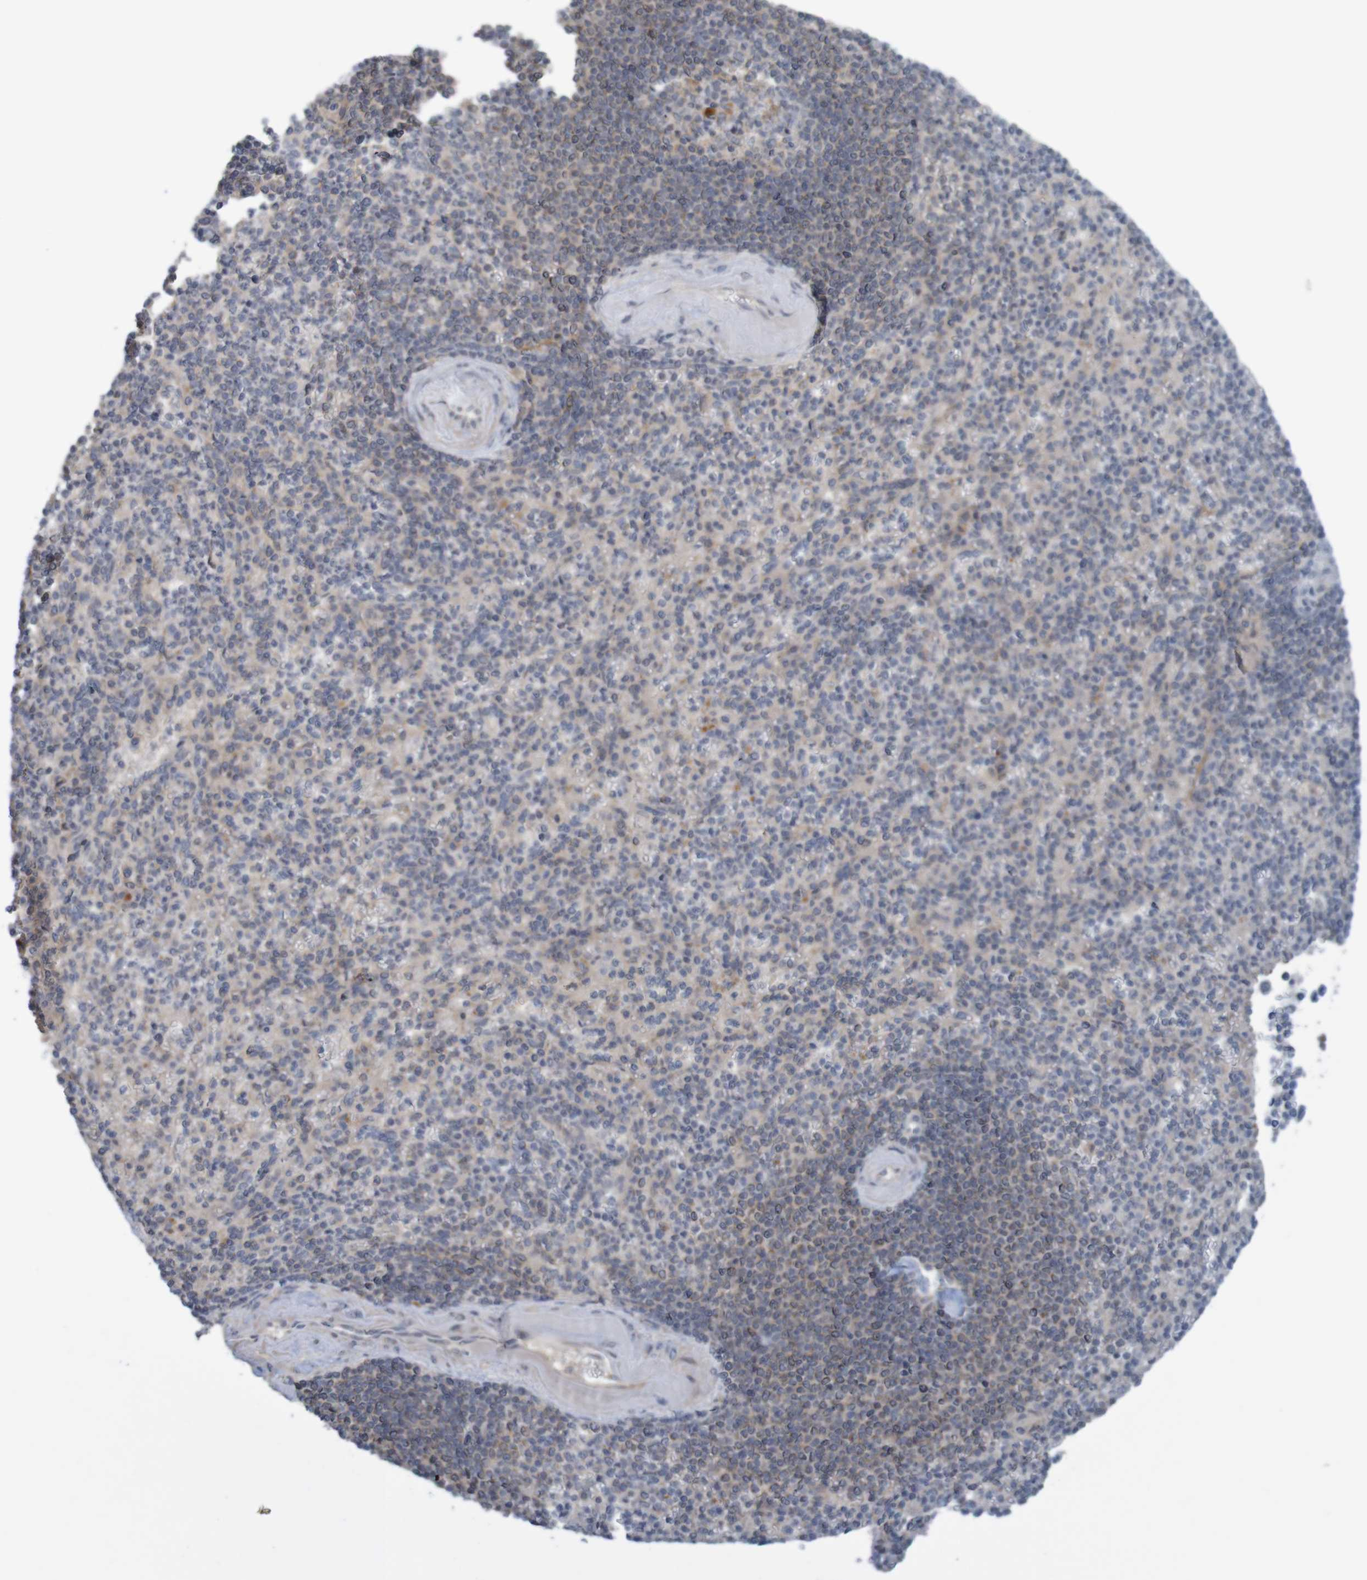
{"staining": {"intensity": "weak", "quantity": "25%-75%", "location": "cytoplasmic/membranous"}, "tissue": "spleen", "cell_type": "Cells in red pulp", "image_type": "normal", "snomed": [{"axis": "morphology", "description": "Normal tissue, NOS"}, {"axis": "topography", "description": "Spleen"}], "caption": "High-magnification brightfield microscopy of benign spleen stained with DAB (3,3'-diaminobenzidine) (brown) and counterstained with hematoxylin (blue). cells in red pulp exhibit weak cytoplasmic/membranous staining is appreciated in approximately25%-75% of cells. (IHC, brightfield microscopy, high magnification).", "gene": "ANKK1", "patient": {"sex": "female", "age": 74}}